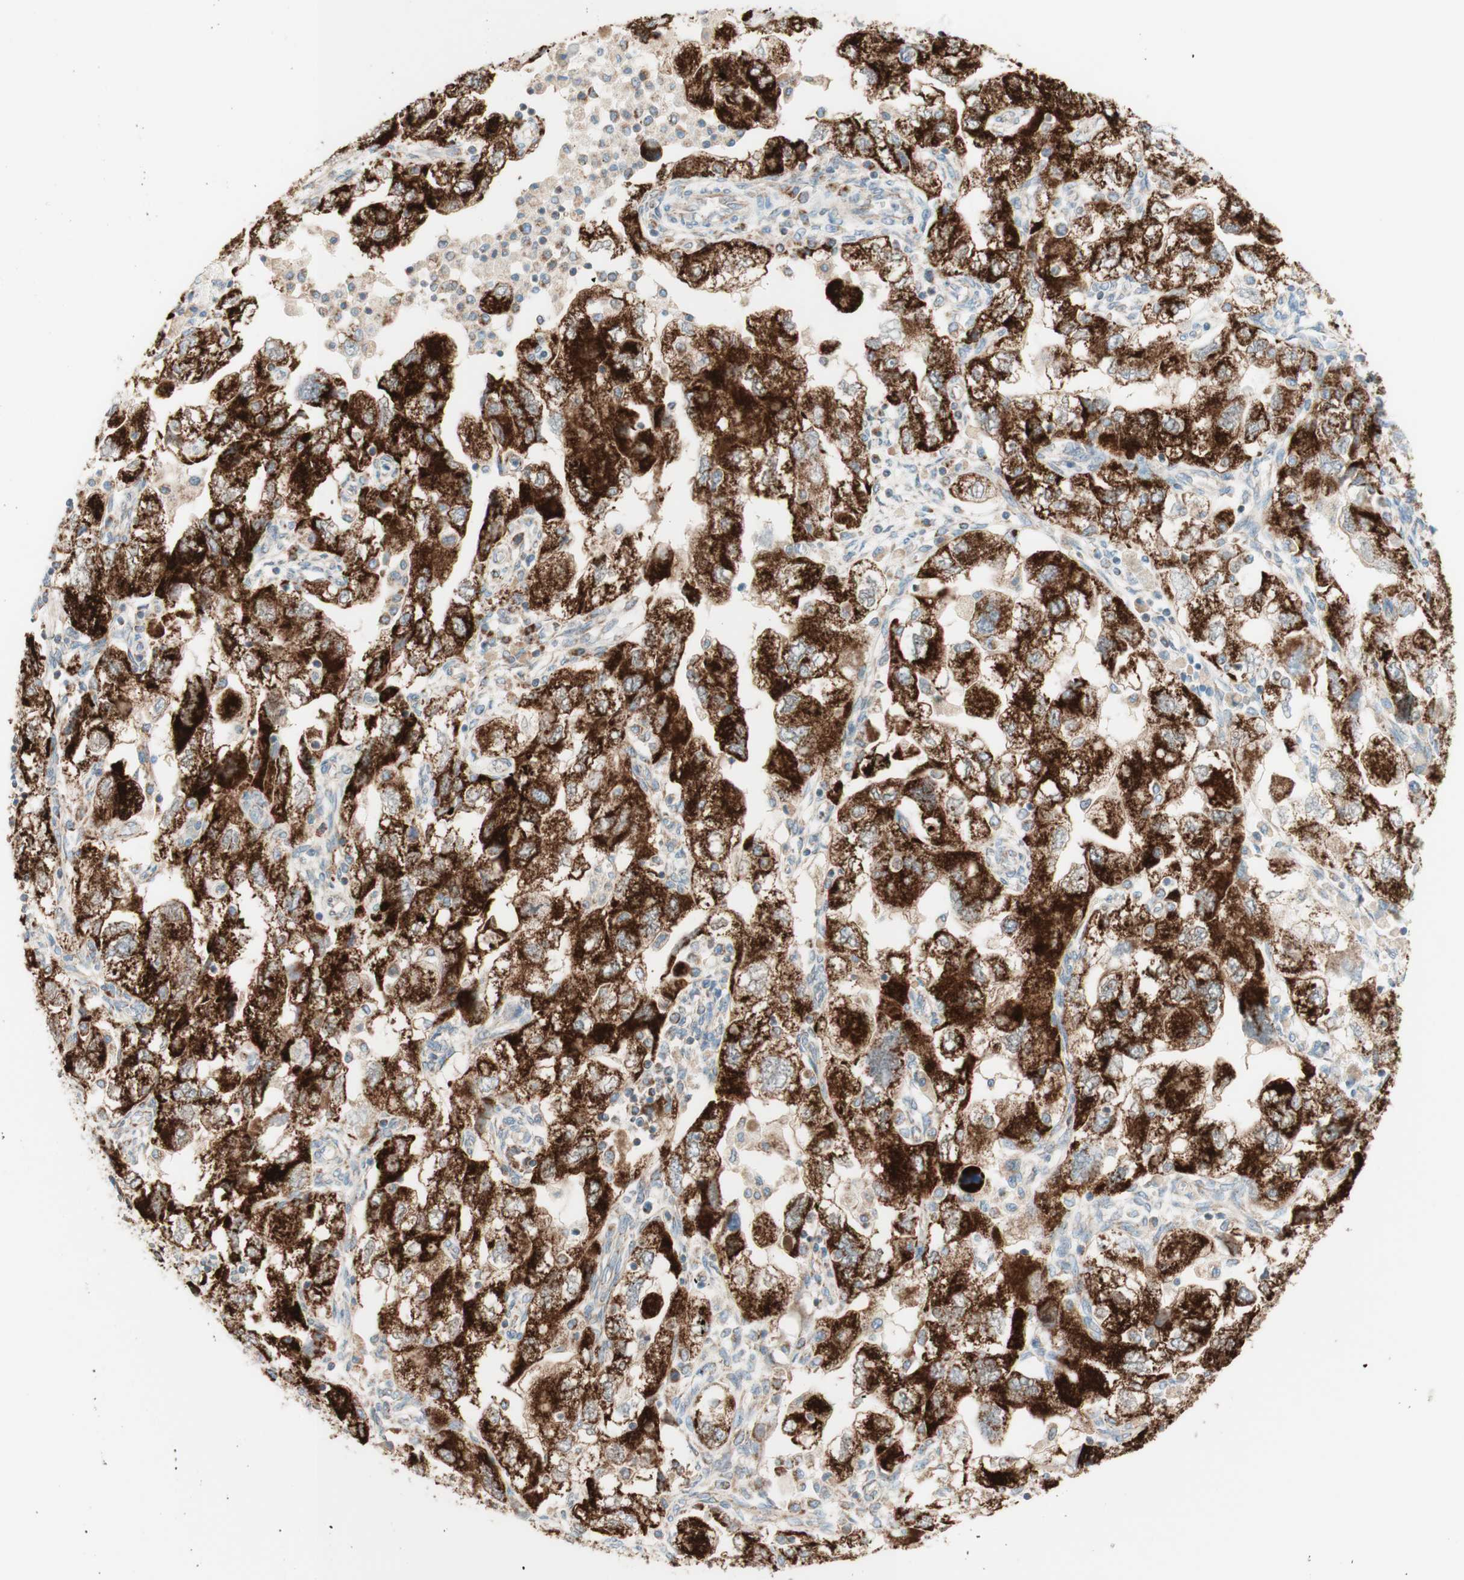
{"staining": {"intensity": "strong", "quantity": ">75%", "location": "cytoplasmic/membranous"}, "tissue": "ovarian cancer", "cell_type": "Tumor cells", "image_type": "cancer", "snomed": [{"axis": "morphology", "description": "Carcinoma, NOS"}, {"axis": "morphology", "description": "Cystadenocarcinoma, serous, NOS"}, {"axis": "topography", "description": "Ovary"}], "caption": "Ovarian carcinoma stained with immunohistochemistry reveals strong cytoplasmic/membranous staining in approximately >75% of tumor cells. Immunohistochemistry (ihc) stains the protein of interest in brown and the nuclei are stained blue.", "gene": "TOMM20", "patient": {"sex": "female", "age": 69}}